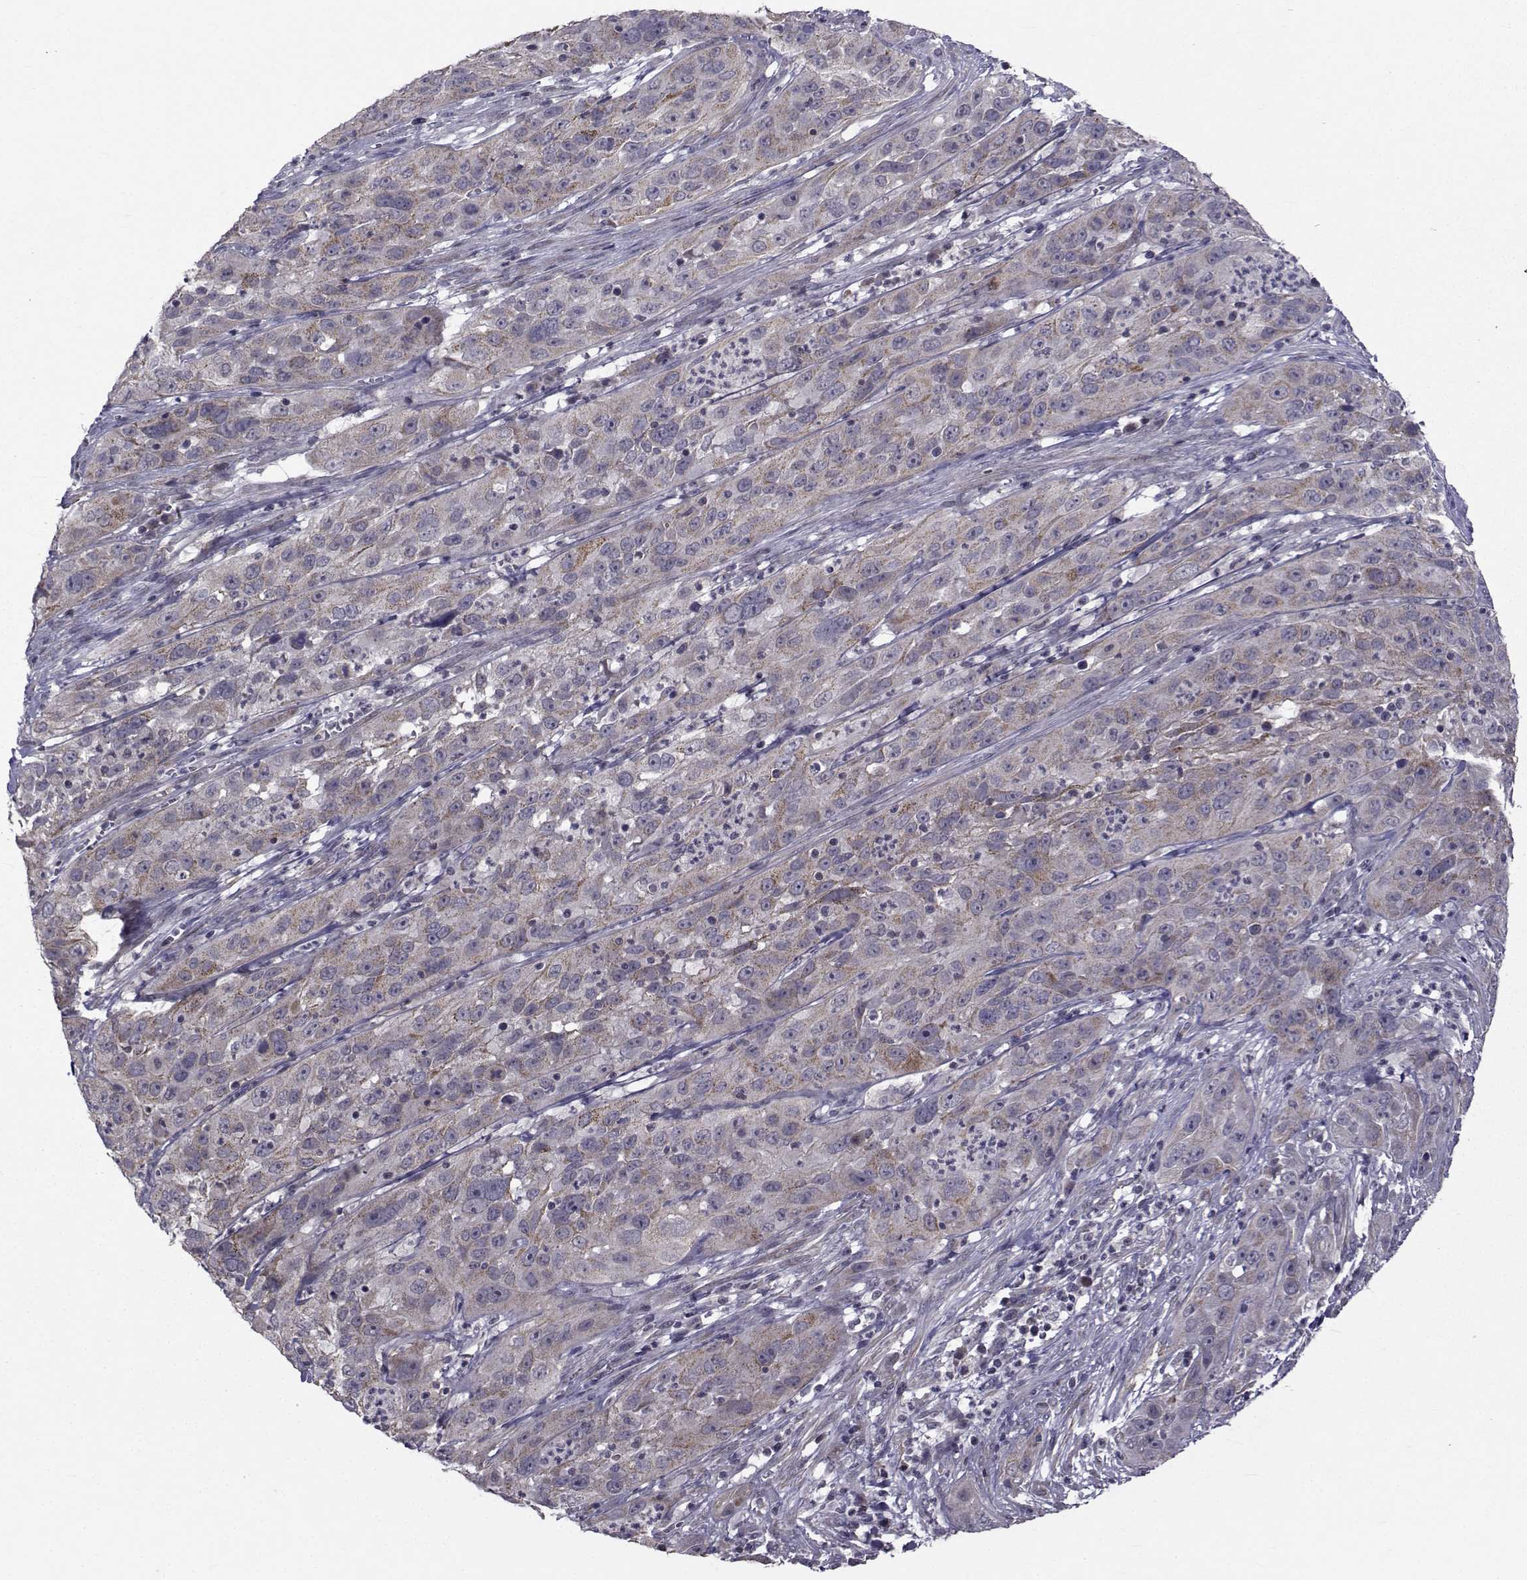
{"staining": {"intensity": "moderate", "quantity": "<25%", "location": "cytoplasmic/membranous"}, "tissue": "cervical cancer", "cell_type": "Tumor cells", "image_type": "cancer", "snomed": [{"axis": "morphology", "description": "Squamous cell carcinoma, NOS"}, {"axis": "topography", "description": "Cervix"}], "caption": "Tumor cells exhibit moderate cytoplasmic/membranous positivity in approximately <25% of cells in squamous cell carcinoma (cervical).", "gene": "FDXR", "patient": {"sex": "female", "age": 32}}